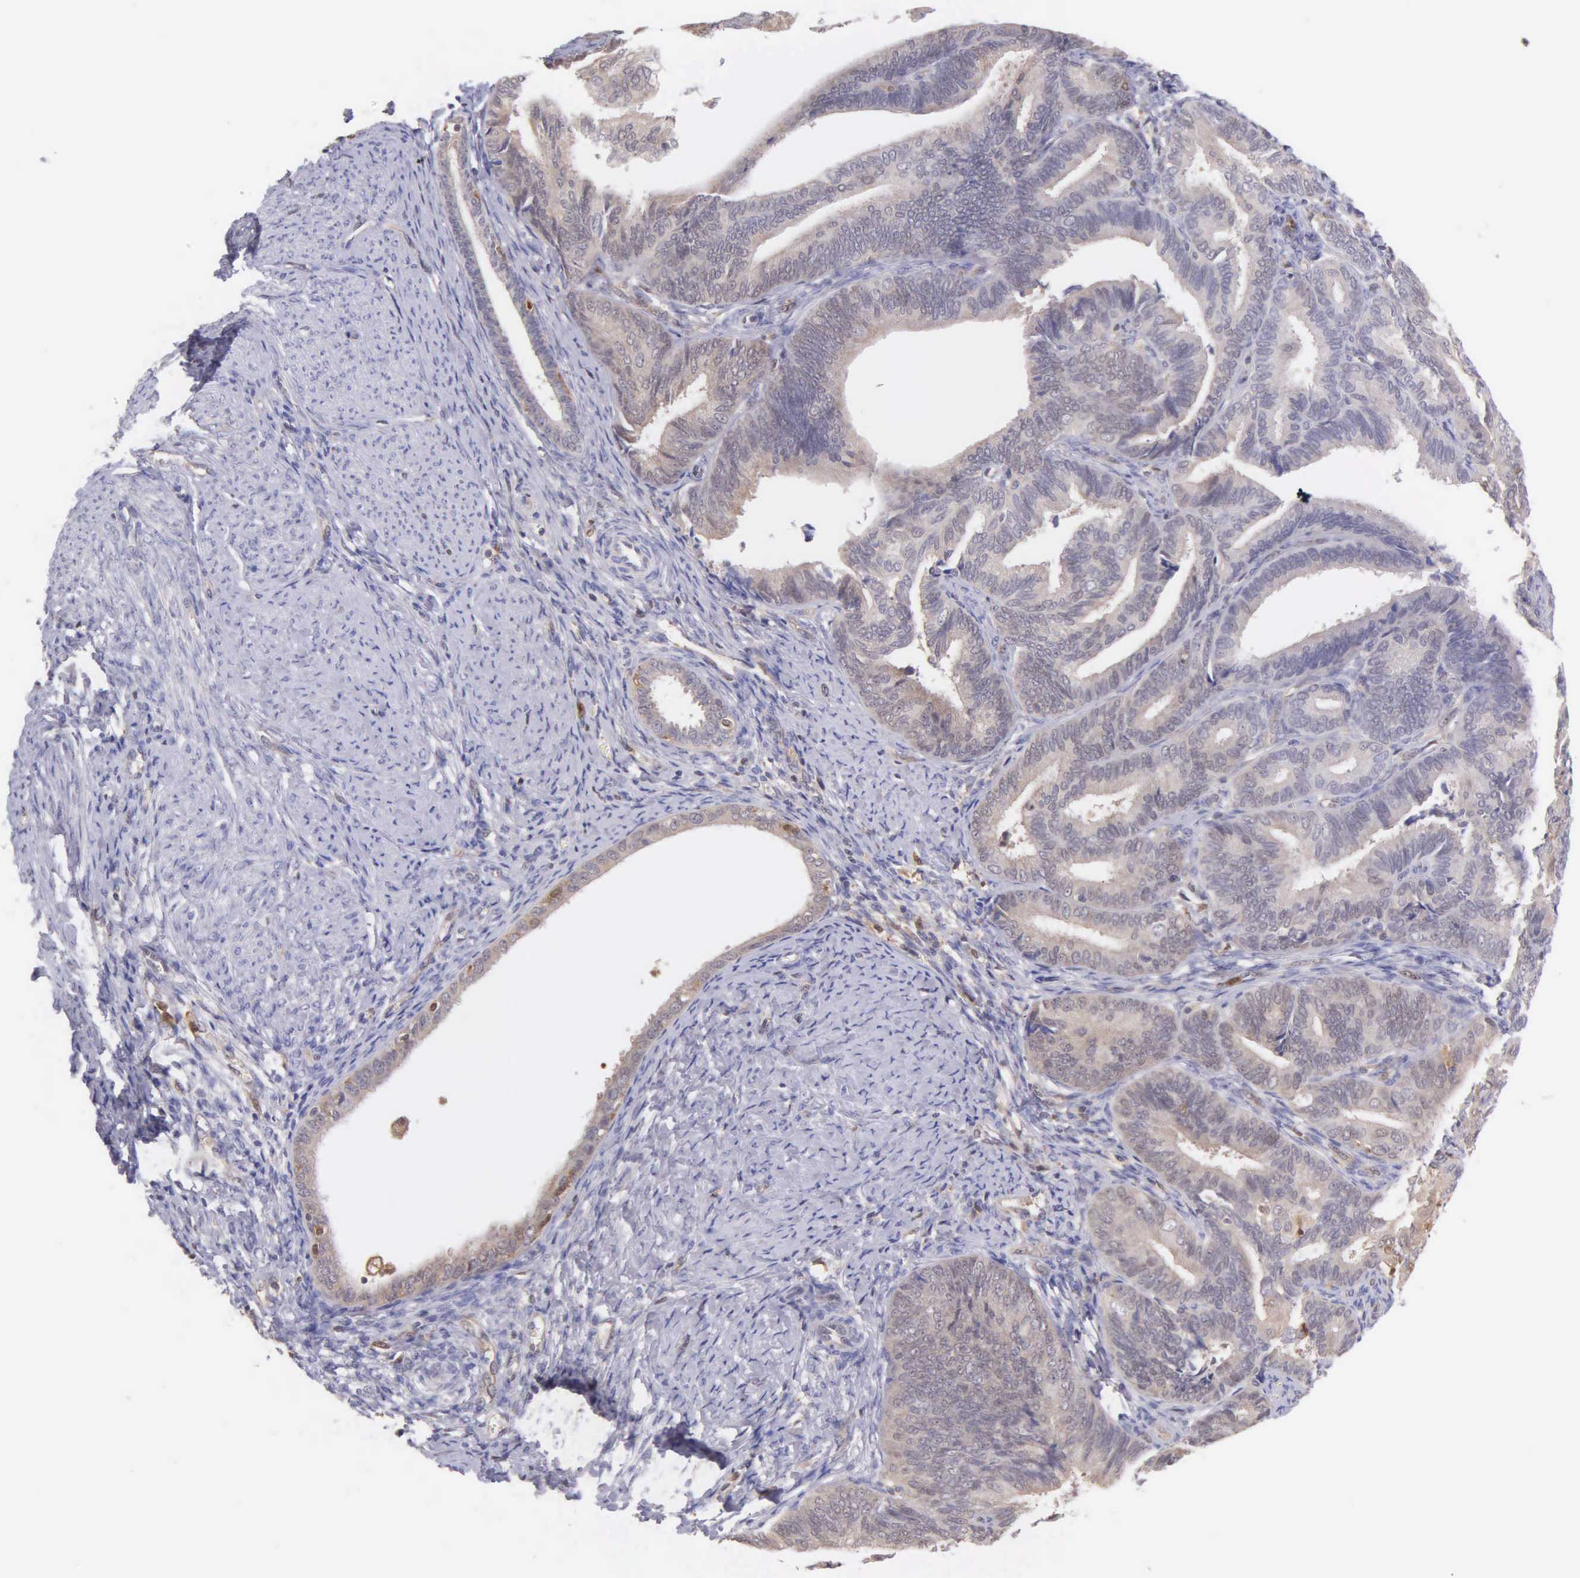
{"staining": {"intensity": "weak", "quantity": ">75%", "location": "cytoplasmic/membranous"}, "tissue": "endometrial cancer", "cell_type": "Tumor cells", "image_type": "cancer", "snomed": [{"axis": "morphology", "description": "Adenocarcinoma, NOS"}, {"axis": "topography", "description": "Endometrium"}], "caption": "DAB (3,3'-diaminobenzidine) immunohistochemical staining of human adenocarcinoma (endometrial) demonstrates weak cytoplasmic/membranous protein positivity in about >75% of tumor cells.", "gene": "BID", "patient": {"sex": "female", "age": 63}}